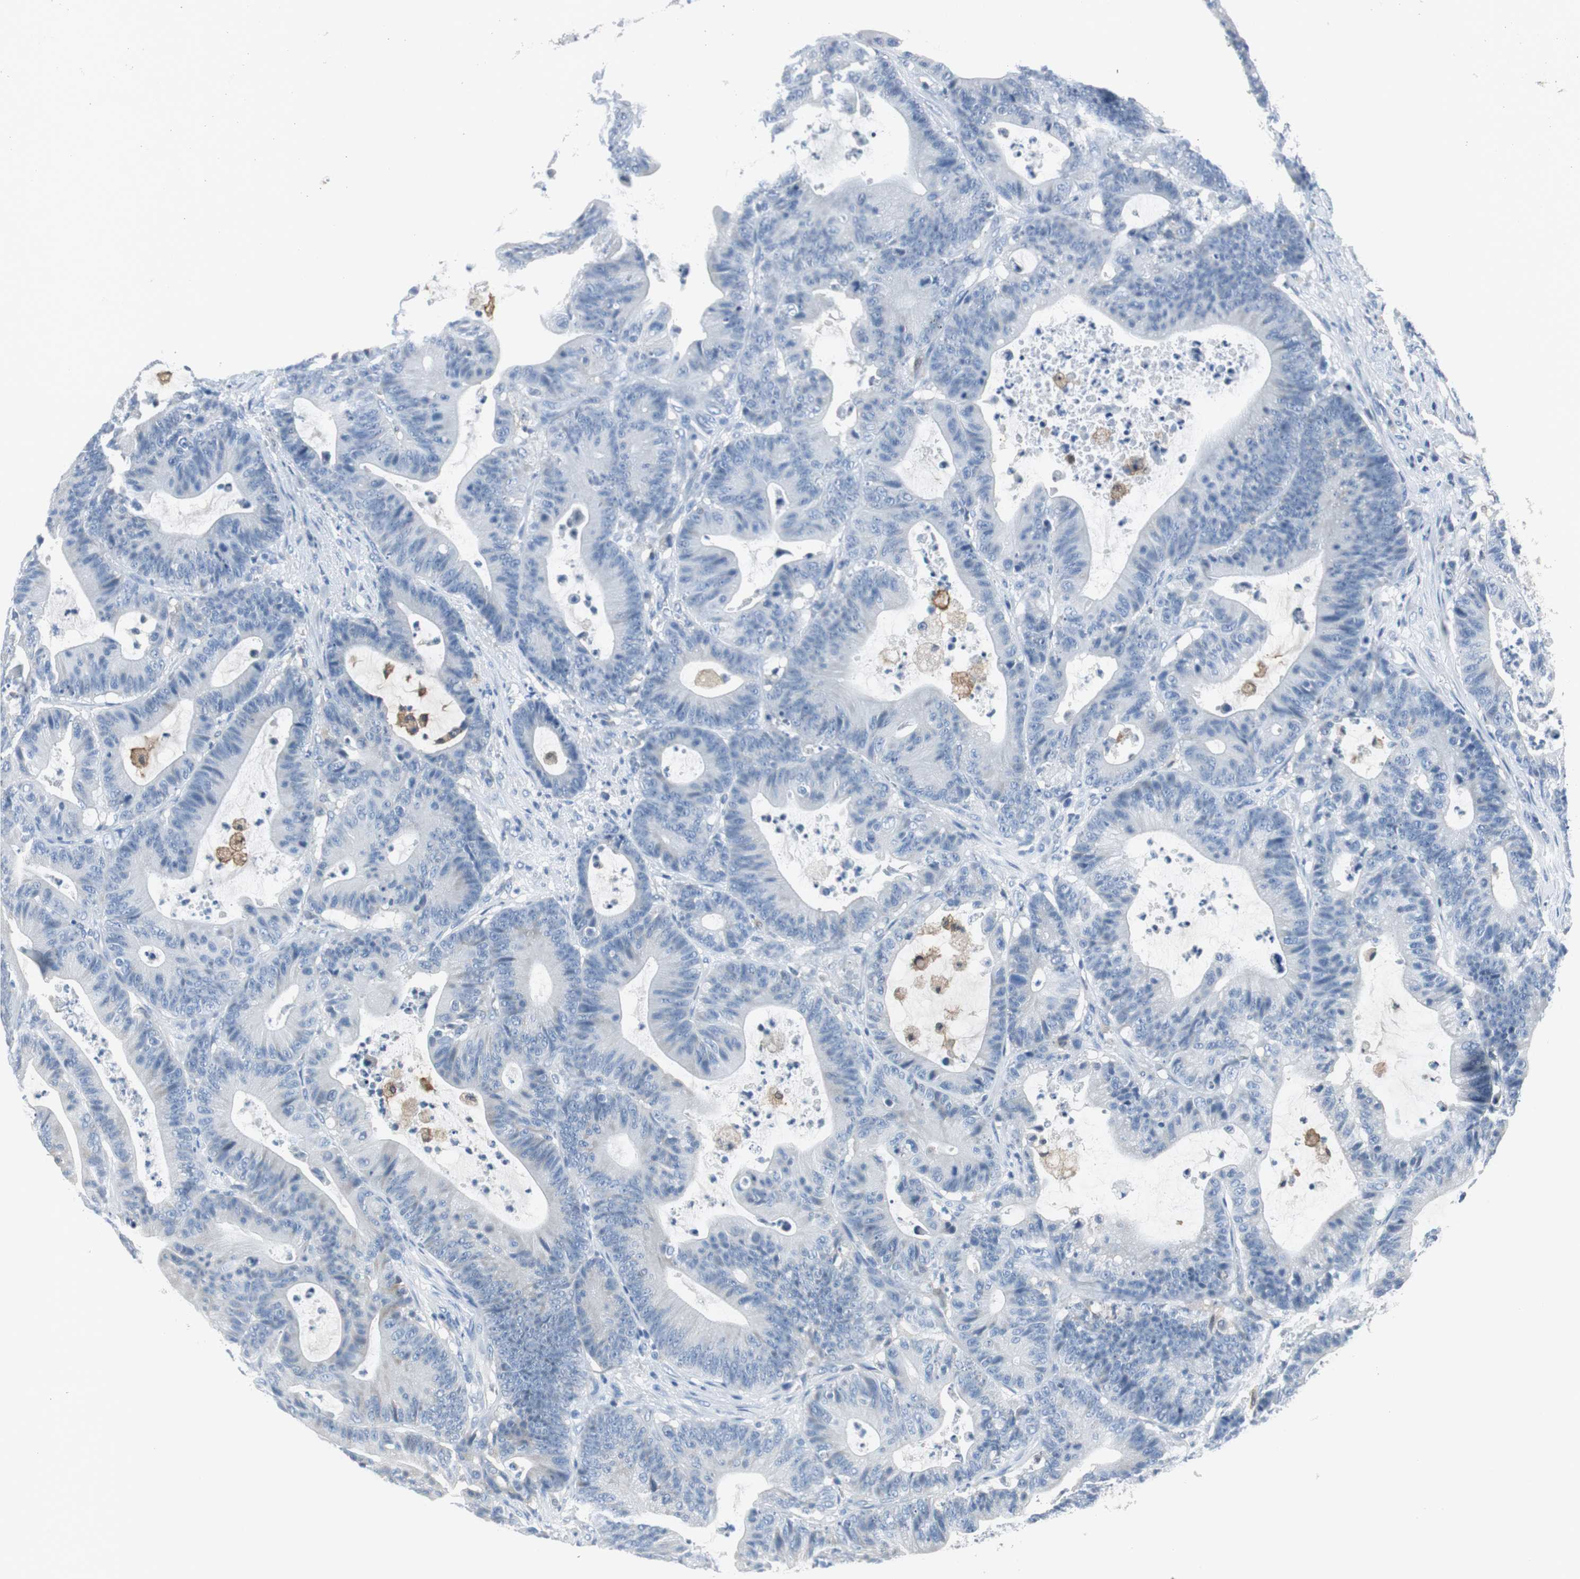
{"staining": {"intensity": "negative", "quantity": "none", "location": "none"}, "tissue": "colorectal cancer", "cell_type": "Tumor cells", "image_type": "cancer", "snomed": [{"axis": "morphology", "description": "Adenocarcinoma, NOS"}, {"axis": "topography", "description": "Colon"}], "caption": "This is a micrograph of immunohistochemistry (IHC) staining of colorectal cancer, which shows no staining in tumor cells.", "gene": "FBP1", "patient": {"sex": "female", "age": 84}}